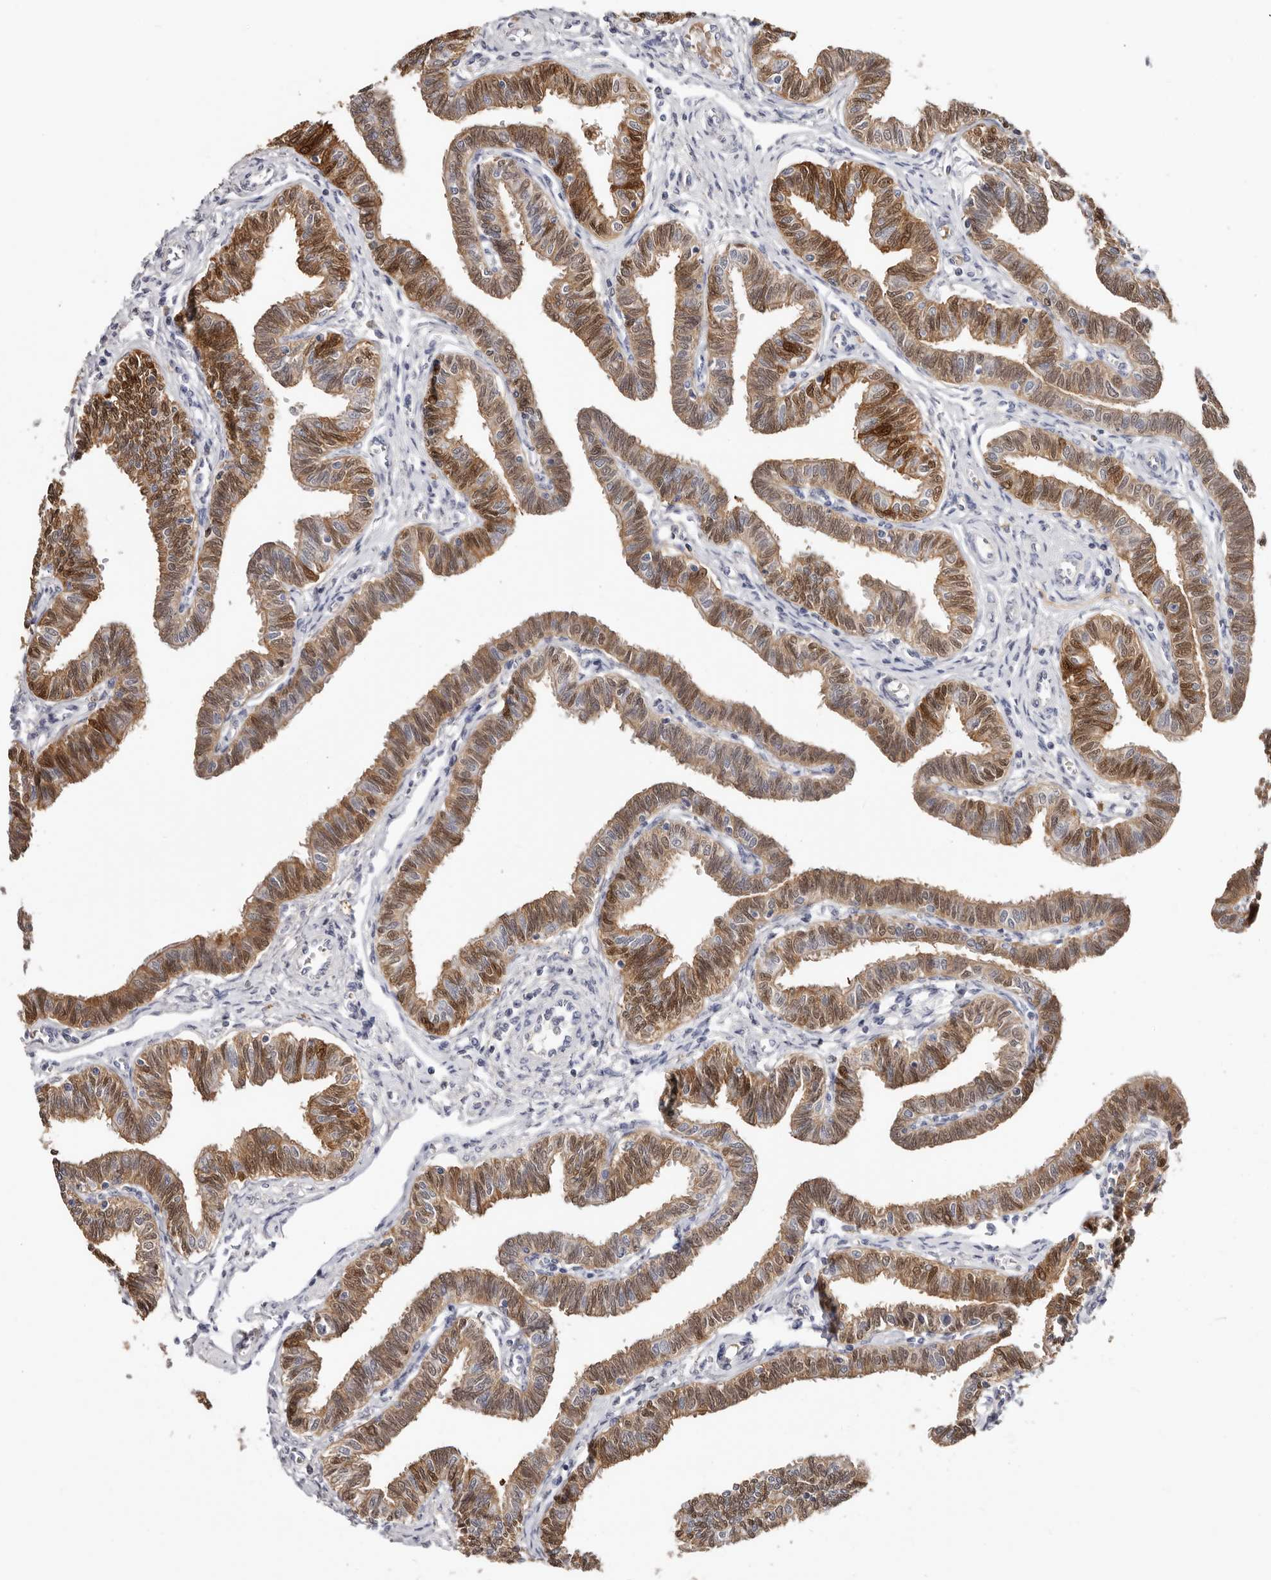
{"staining": {"intensity": "moderate", "quantity": ">75%", "location": "cytoplasmic/membranous,nuclear"}, "tissue": "fallopian tube", "cell_type": "Glandular cells", "image_type": "normal", "snomed": [{"axis": "morphology", "description": "Normal tissue, NOS"}, {"axis": "topography", "description": "Fallopian tube"}, {"axis": "topography", "description": "Ovary"}], "caption": "Protein analysis of normal fallopian tube shows moderate cytoplasmic/membranous,nuclear positivity in approximately >75% of glandular cells. (Stains: DAB in brown, nuclei in blue, Microscopy: brightfield microscopy at high magnification).", "gene": "PKDCC", "patient": {"sex": "female", "age": 23}}